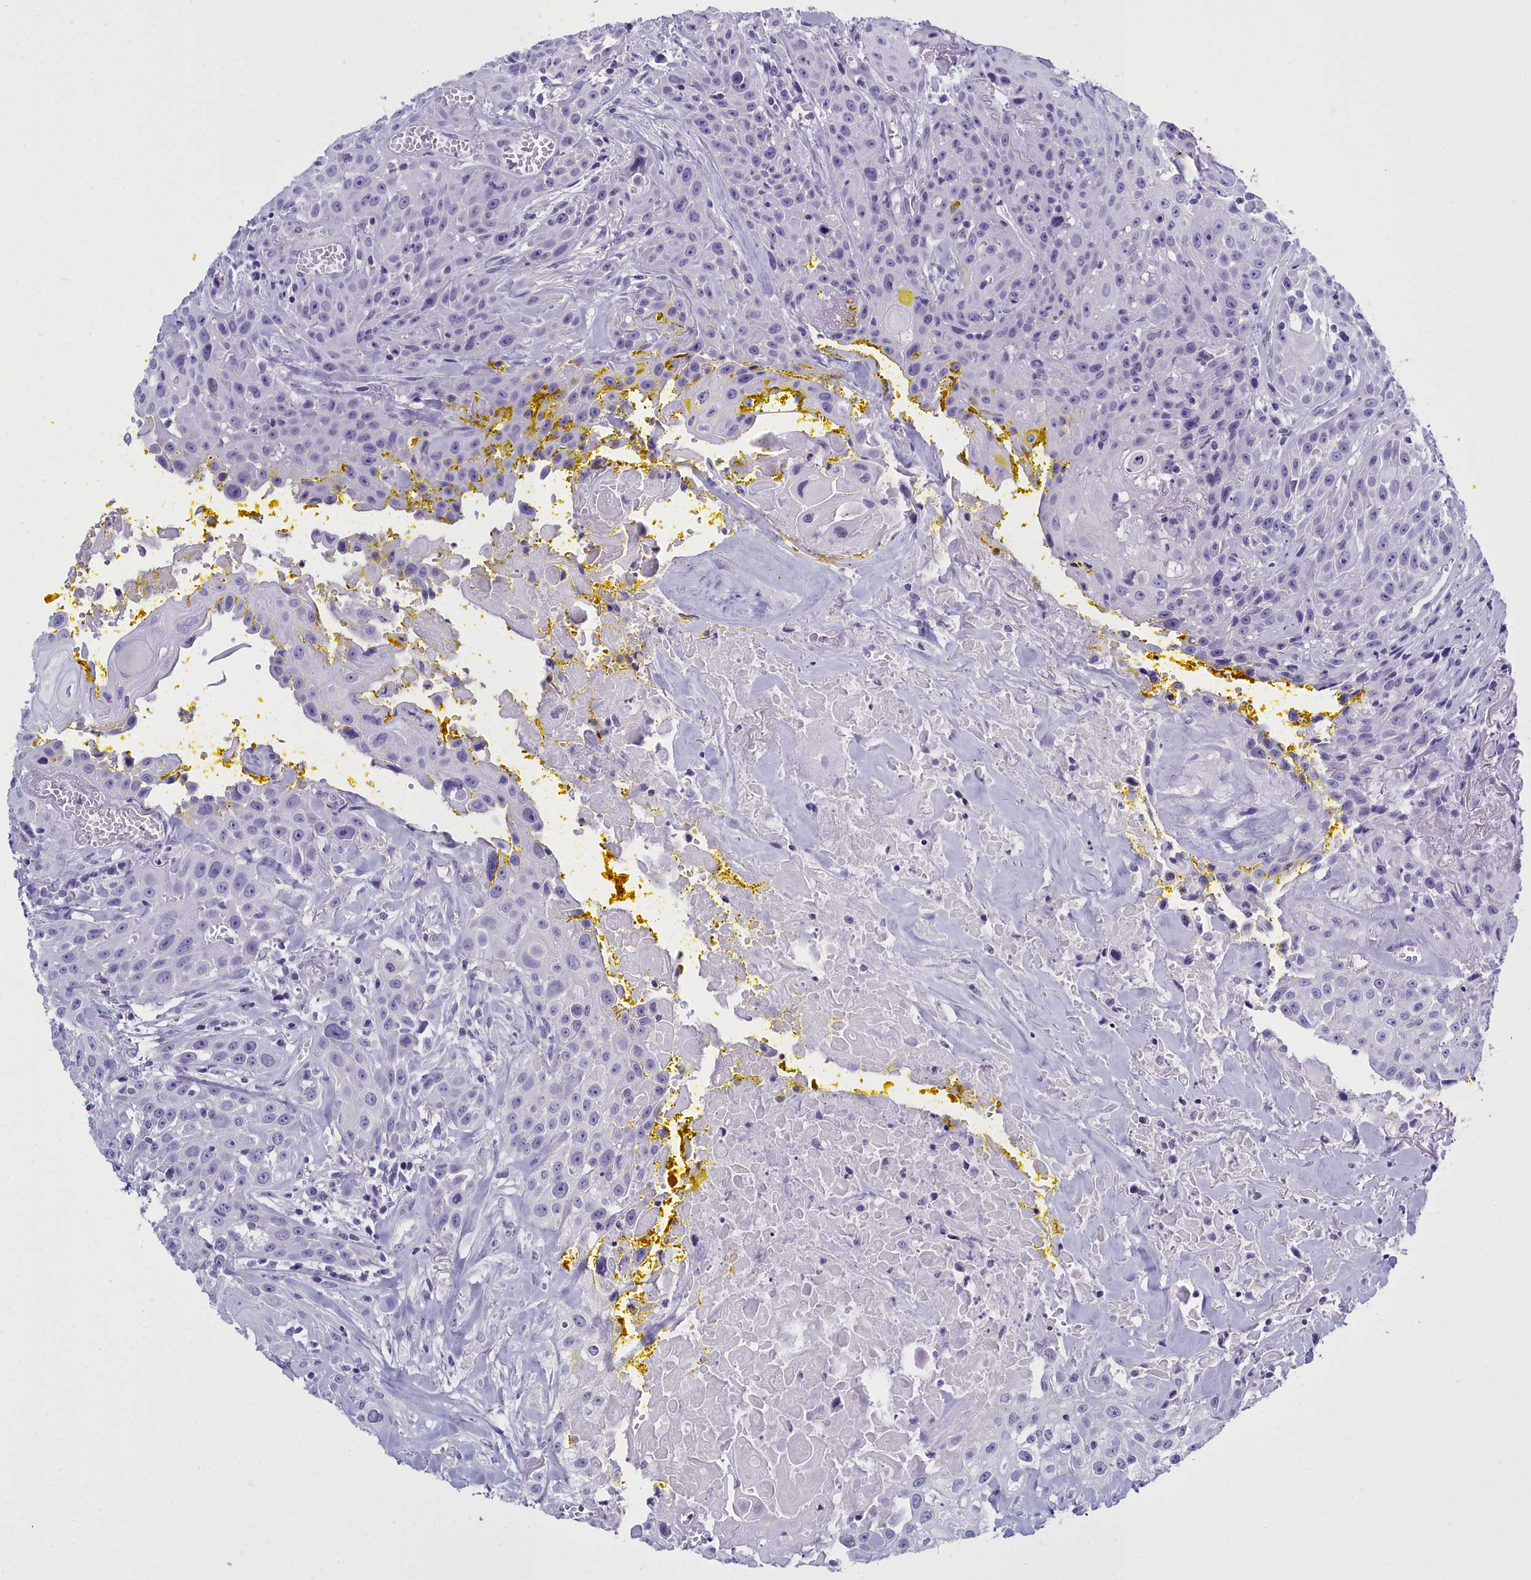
{"staining": {"intensity": "negative", "quantity": "none", "location": "none"}, "tissue": "head and neck cancer", "cell_type": "Tumor cells", "image_type": "cancer", "snomed": [{"axis": "morphology", "description": "Squamous cell carcinoma, NOS"}, {"axis": "topography", "description": "Oral tissue"}, {"axis": "topography", "description": "Head-Neck"}], "caption": "Photomicrograph shows no significant protein expression in tumor cells of squamous cell carcinoma (head and neck).", "gene": "MAP6", "patient": {"sex": "female", "age": 82}}